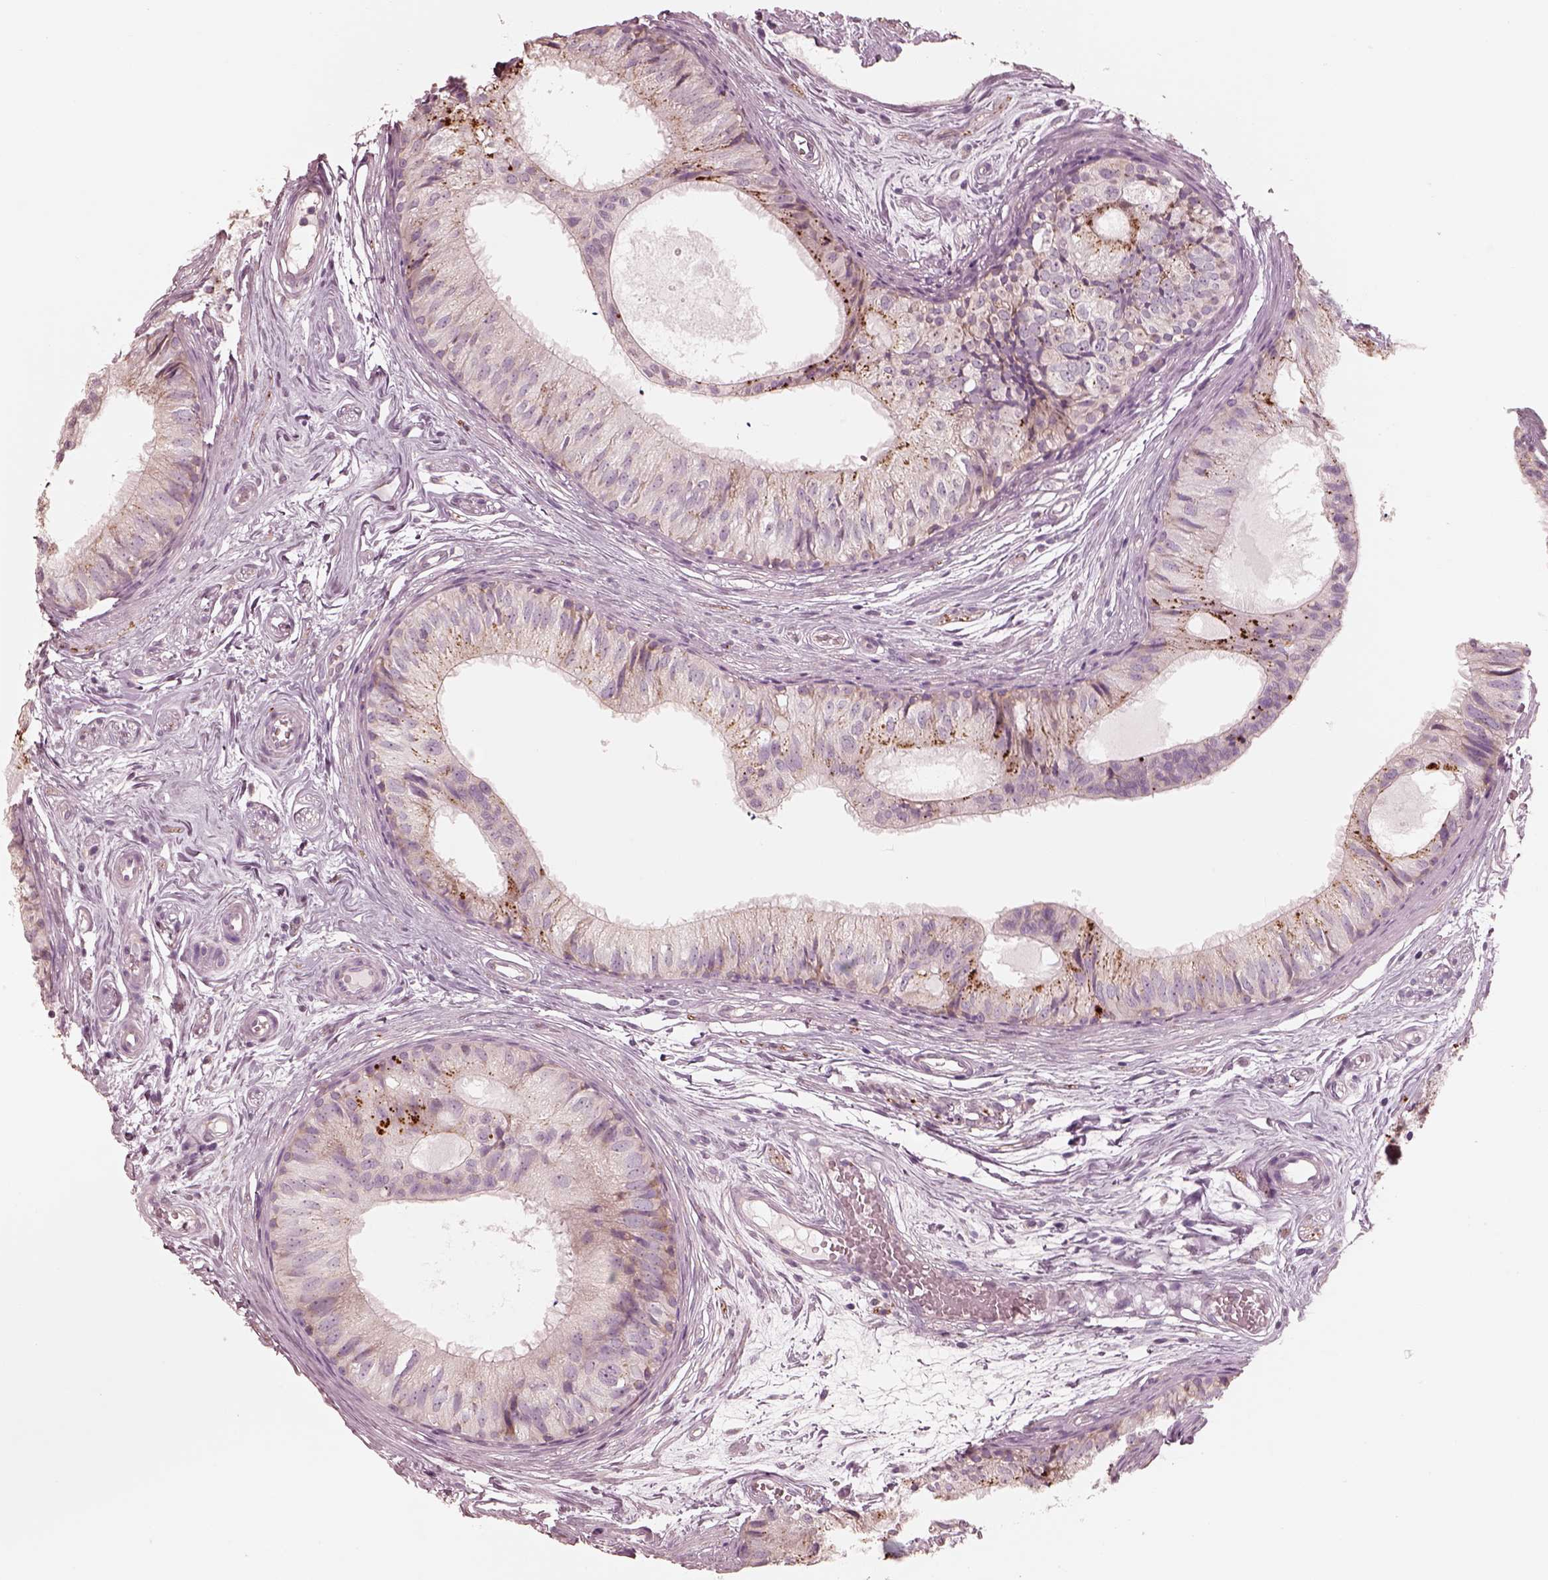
{"staining": {"intensity": "negative", "quantity": "none", "location": "none"}, "tissue": "epididymis", "cell_type": "Glandular cells", "image_type": "normal", "snomed": [{"axis": "morphology", "description": "Normal tissue, NOS"}, {"axis": "topography", "description": "Epididymis"}], "caption": "DAB immunohistochemical staining of normal human epididymis demonstrates no significant positivity in glandular cells. (Immunohistochemistry, brightfield microscopy, high magnification).", "gene": "RAB3C", "patient": {"sex": "male", "age": 25}}